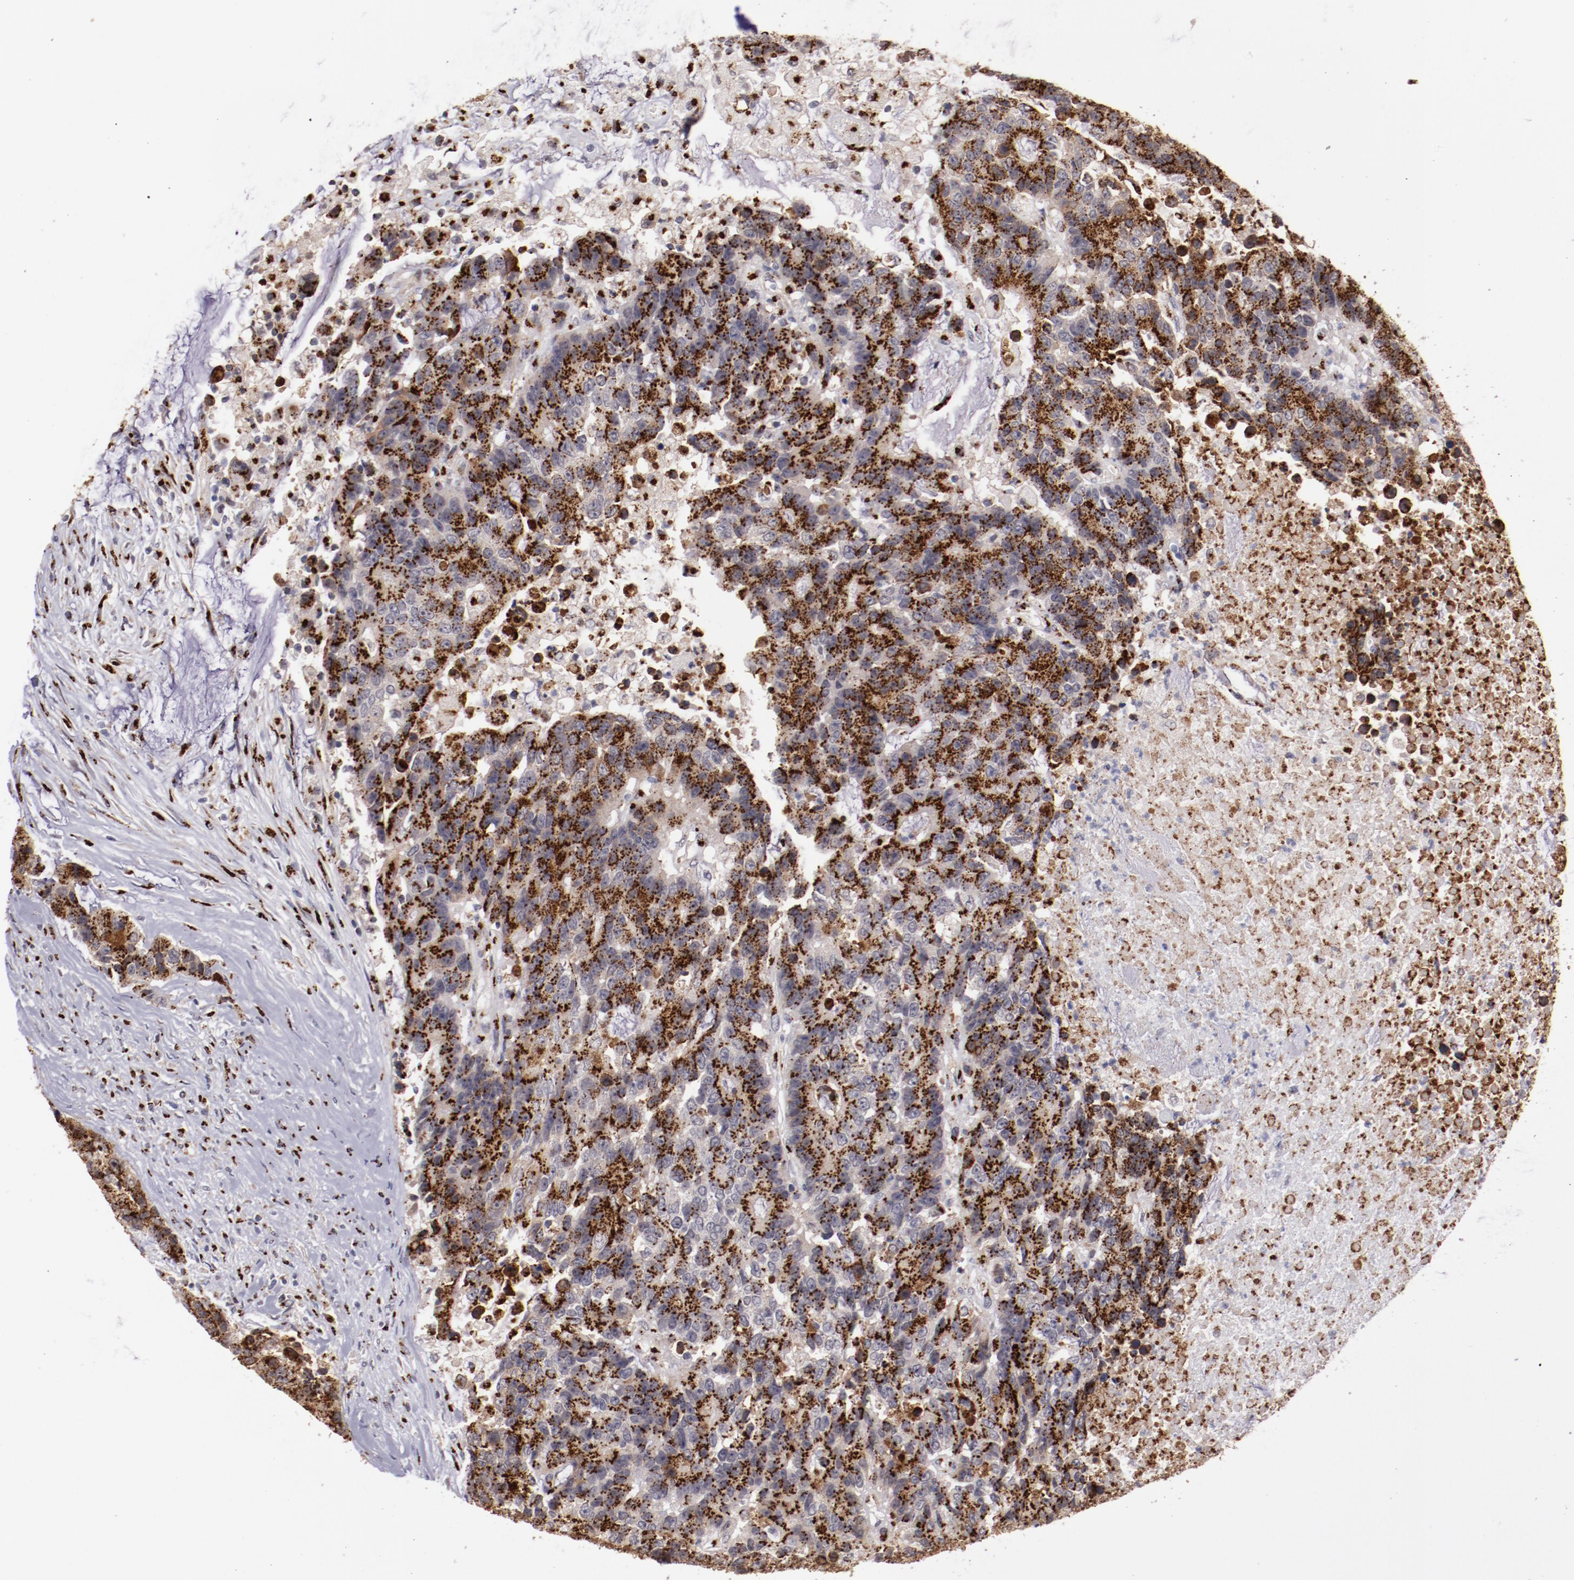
{"staining": {"intensity": "strong", "quantity": ">75%", "location": "cytoplasmic/membranous"}, "tissue": "colorectal cancer", "cell_type": "Tumor cells", "image_type": "cancer", "snomed": [{"axis": "morphology", "description": "Adenocarcinoma, NOS"}, {"axis": "topography", "description": "Colon"}], "caption": "High-magnification brightfield microscopy of colorectal cancer stained with DAB (3,3'-diaminobenzidine) (brown) and counterstained with hematoxylin (blue). tumor cells exhibit strong cytoplasmic/membranous positivity is appreciated in approximately>75% of cells.", "gene": "GOLIM4", "patient": {"sex": "female", "age": 86}}